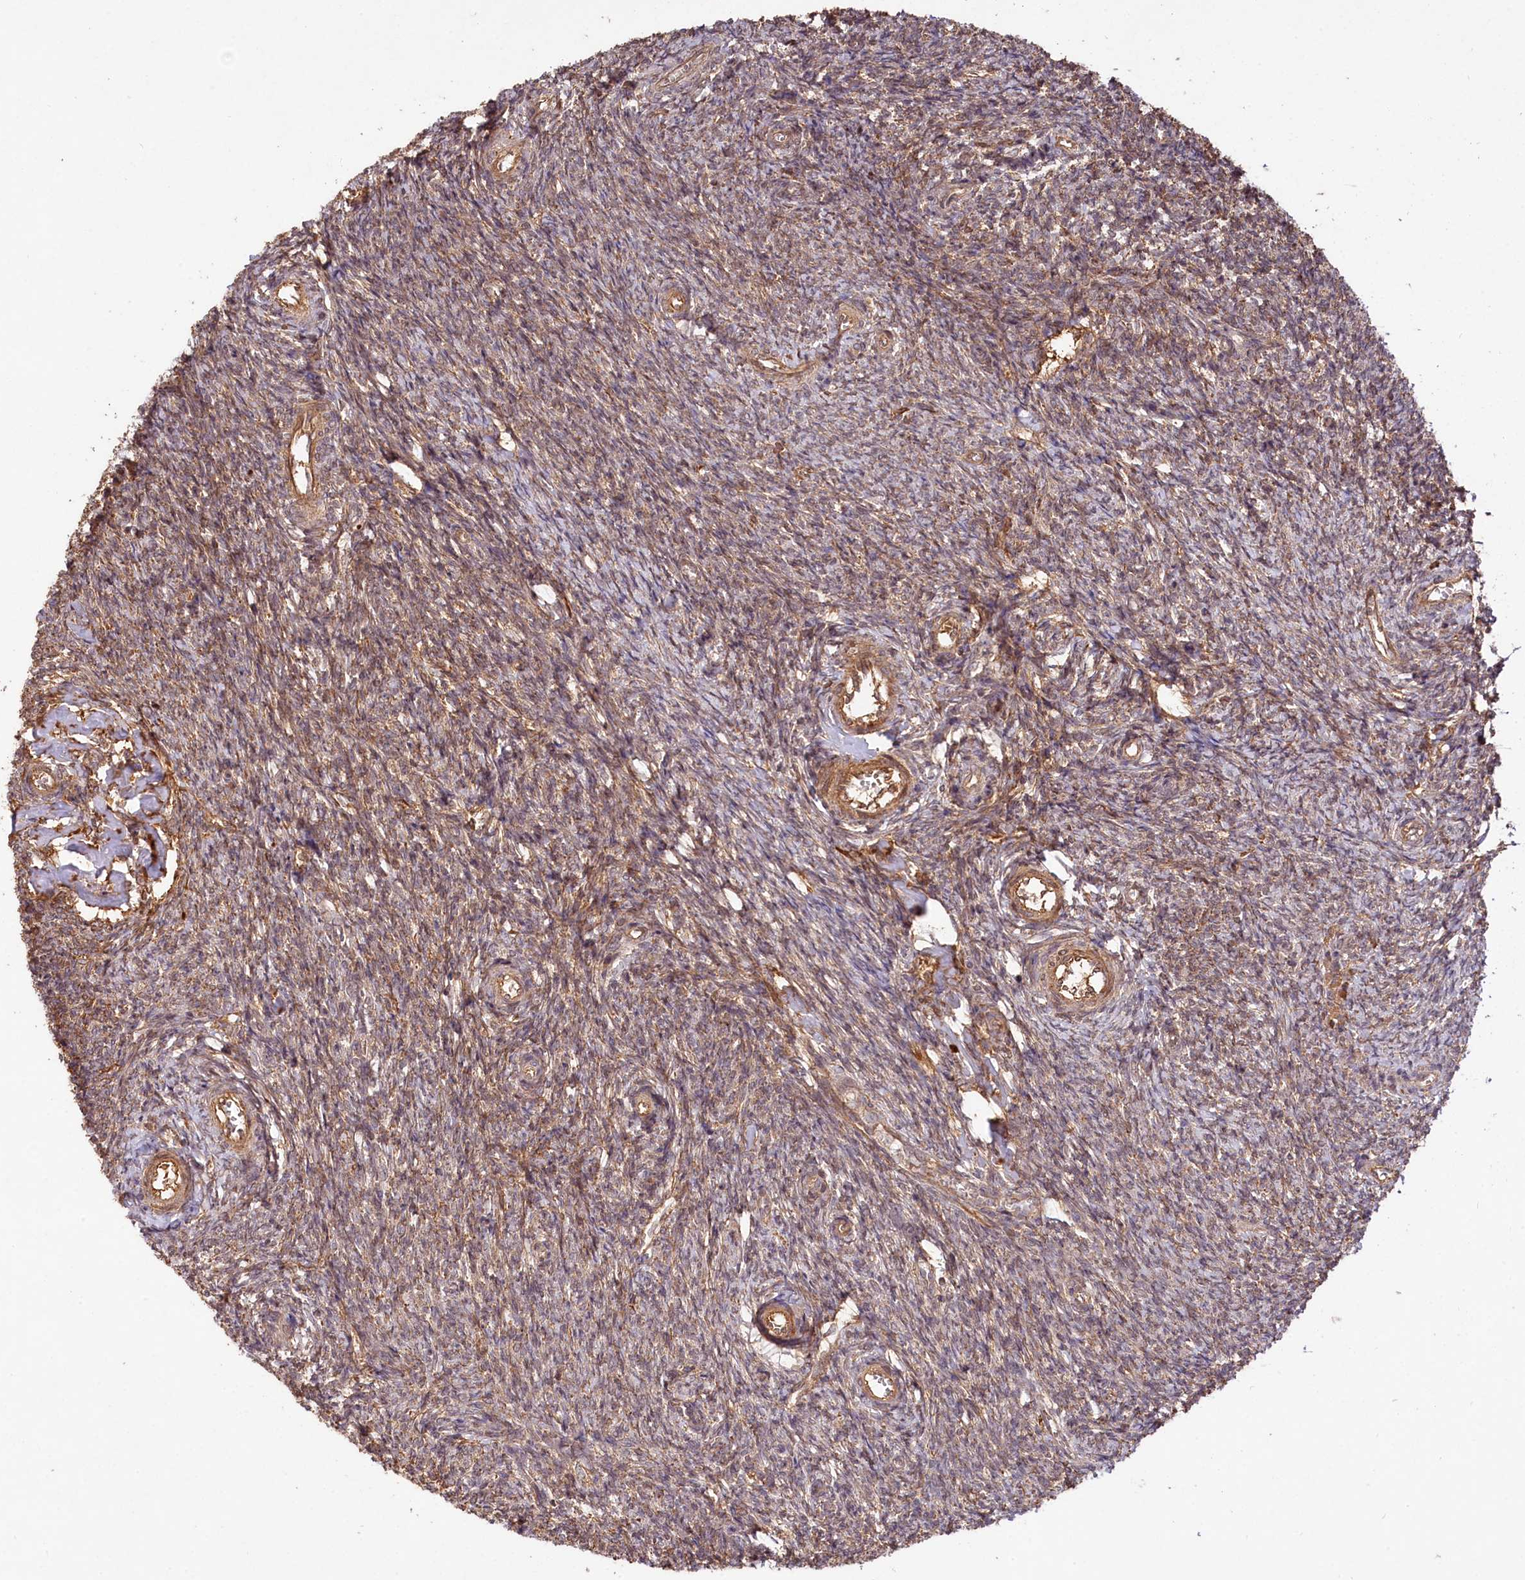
{"staining": {"intensity": "weak", "quantity": ">75%", "location": "cytoplasmic/membranous"}, "tissue": "ovary", "cell_type": "Ovarian stroma cells", "image_type": "normal", "snomed": [{"axis": "morphology", "description": "Normal tissue, NOS"}, {"axis": "topography", "description": "Ovary"}], "caption": "Immunohistochemistry histopathology image of normal human ovary stained for a protein (brown), which reveals low levels of weak cytoplasmic/membranous positivity in about >75% of ovarian stroma cells.", "gene": "MCF2L2", "patient": {"sex": "female", "age": 44}}